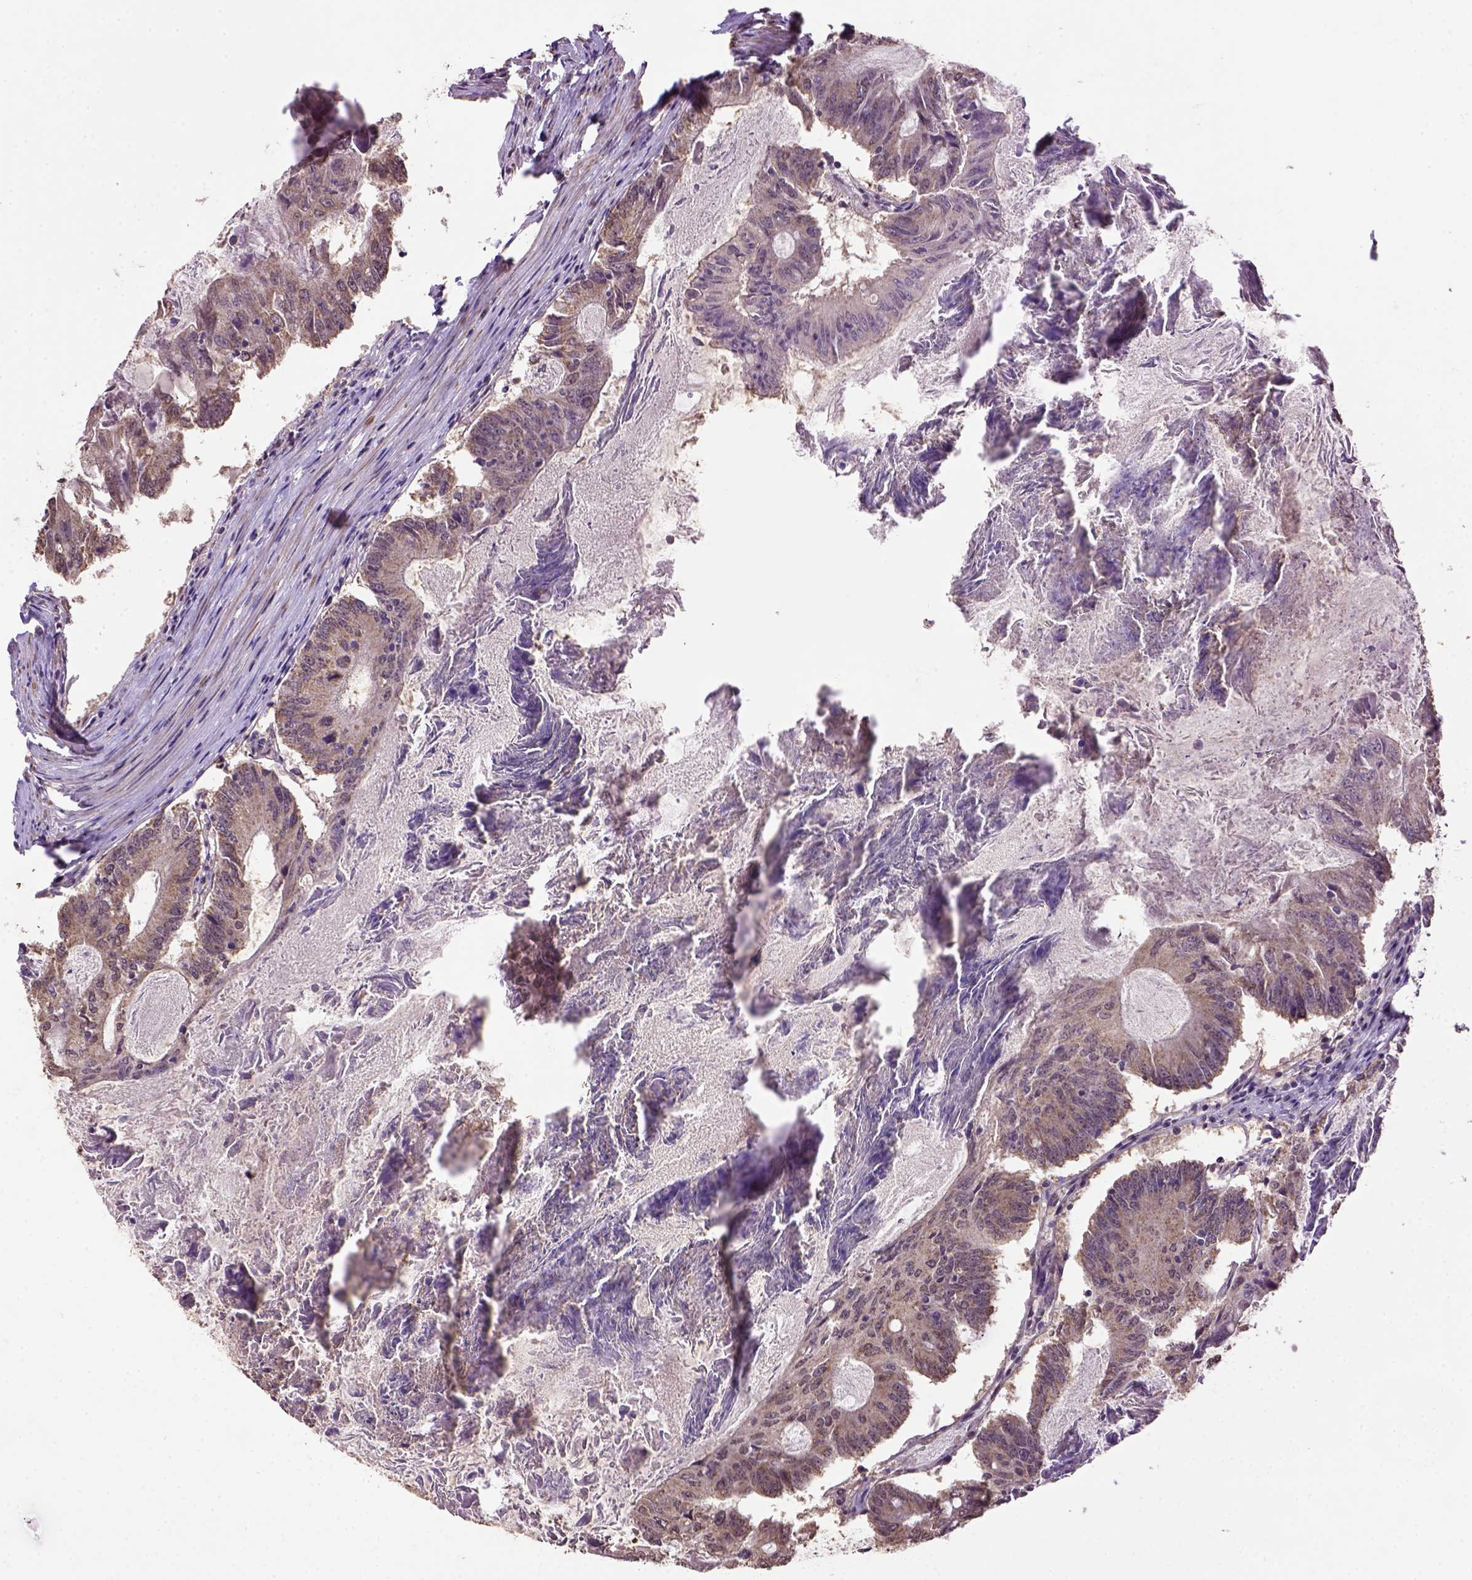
{"staining": {"intensity": "weak", "quantity": ">75%", "location": "cytoplasmic/membranous"}, "tissue": "colorectal cancer", "cell_type": "Tumor cells", "image_type": "cancer", "snomed": [{"axis": "morphology", "description": "Adenocarcinoma, NOS"}, {"axis": "topography", "description": "Colon"}], "caption": "Colorectal cancer stained for a protein (brown) demonstrates weak cytoplasmic/membranous positive staining in about >75% of tumor cells.", "gene": "WDR17", "patient": {"sex": "female", "age": 70}}